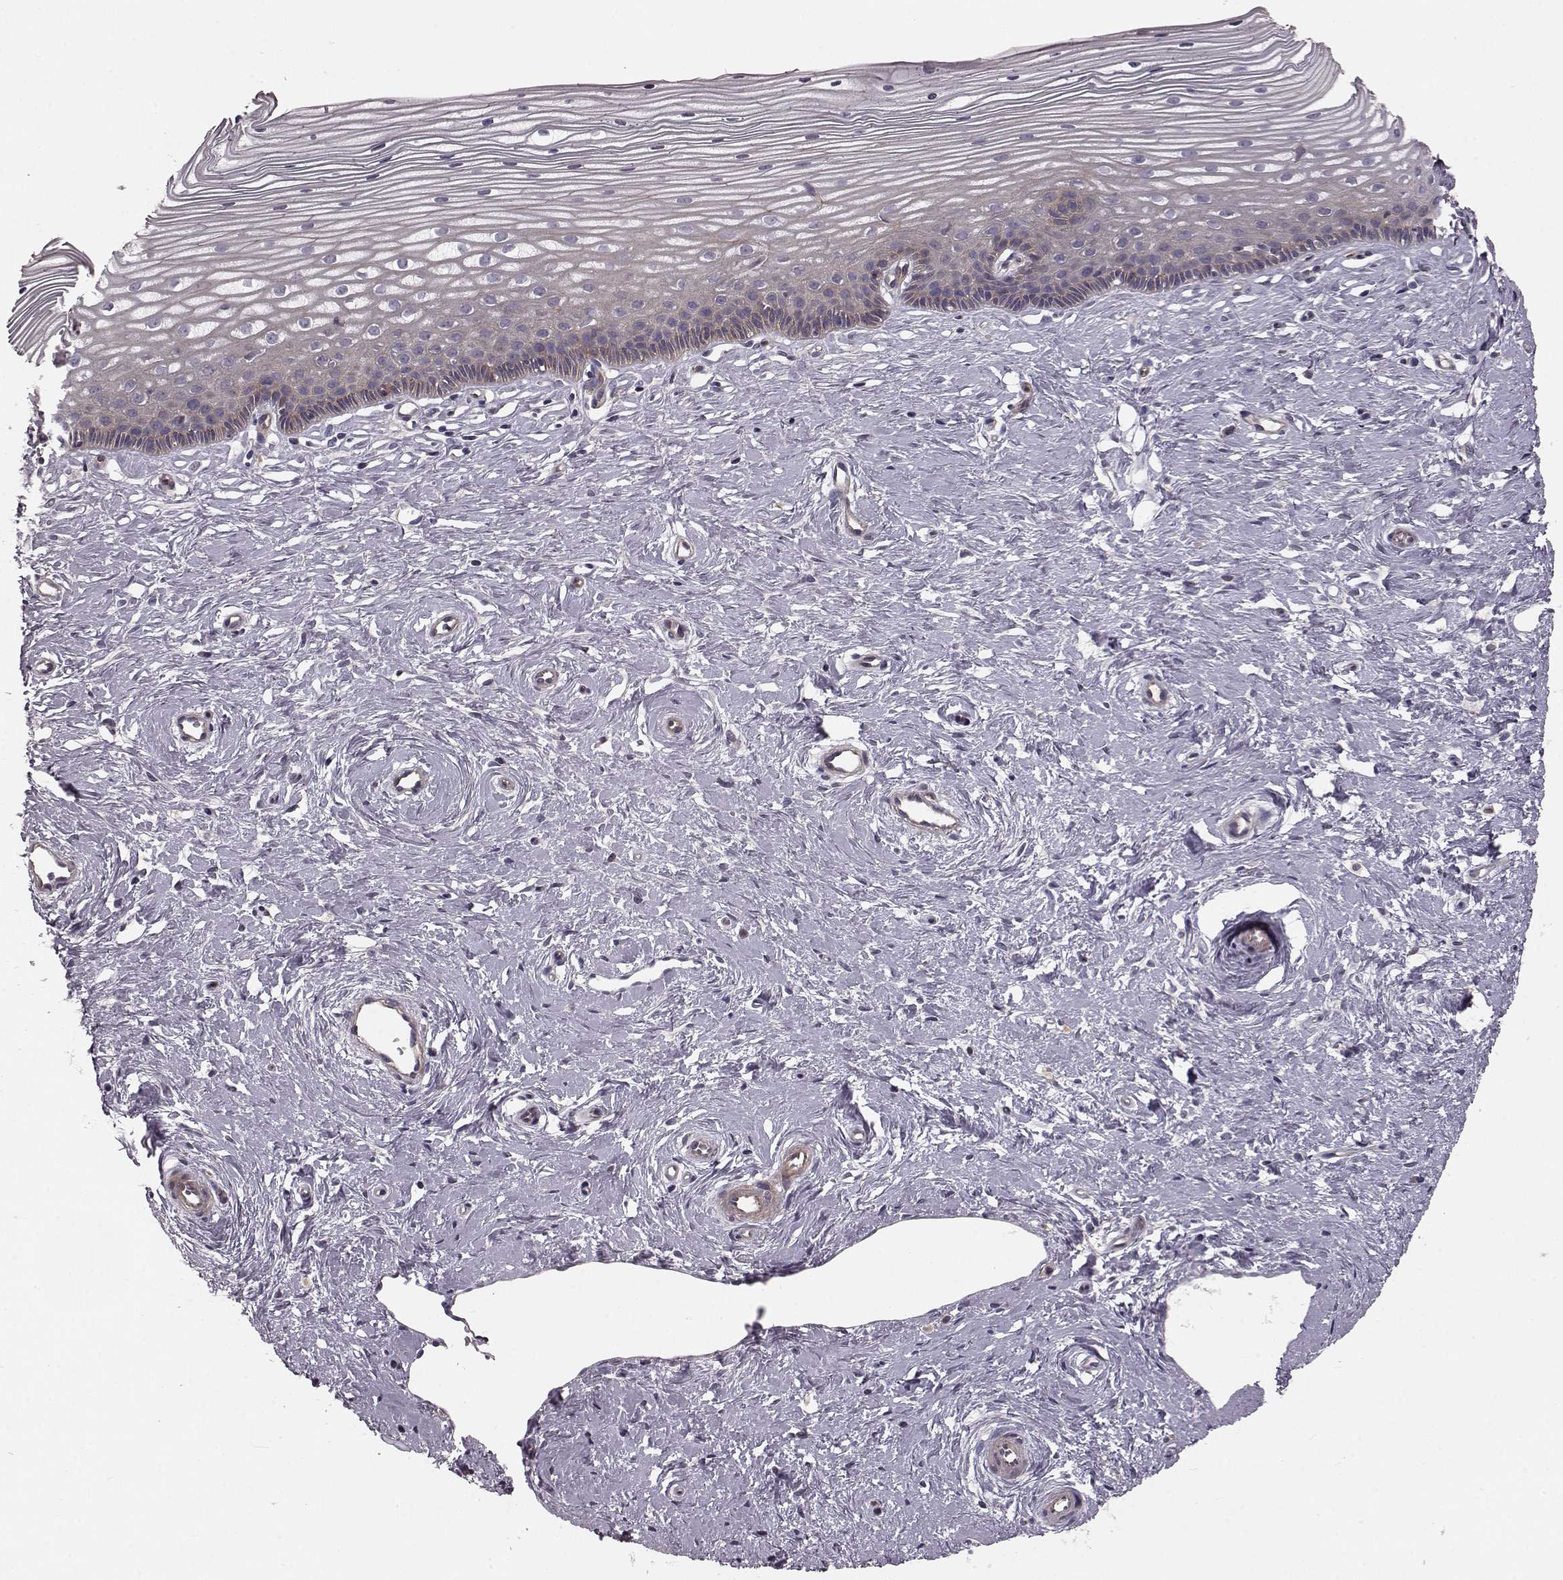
{"staining": {"intensity": "negative", "quantity": "none", "location": "none"}, "tissue": "cervix", "cell_type": "Glandular cells", "image_type": "normal", "snomed": [{"axis": "morphology", "description": "Normal tissue, NOS"}, {"axis": "topography", "description": "Cervix"}], "caption": "Cervix stained for a protein using immunohistochemistry displays no staining glandular cells.", "gene": "SLC22A18", "patient": {"sex": "female", "age": 40}}